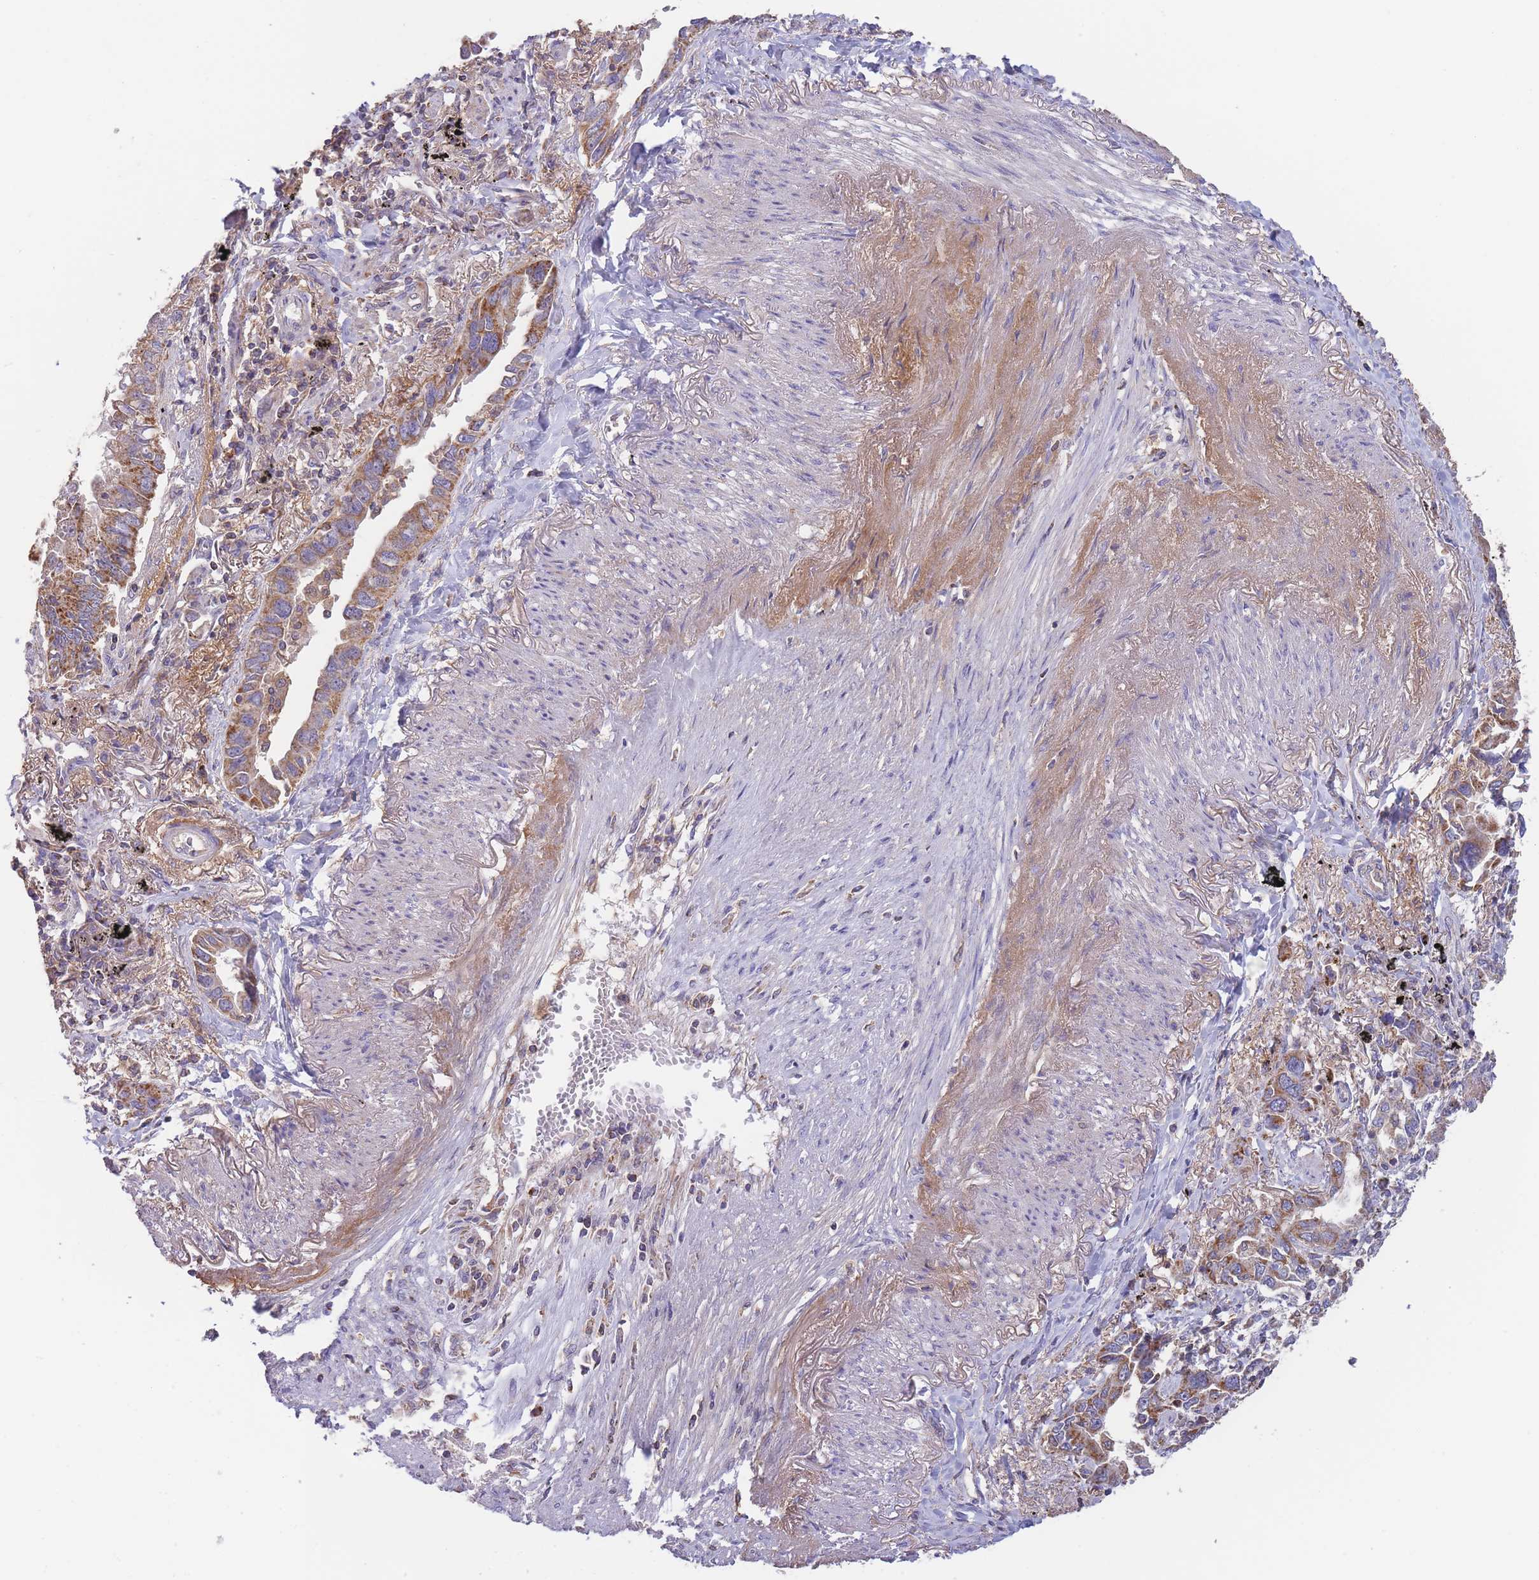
{"staining": {"intensity": "moderate", "quantity": "25%-75%", "location": "cytoplasmic/membranous"}, "tissue": "lung cancer", "cell_type": "Tumor cells", "image_type": "cancer", "snomed": [{"axis": "morphology", "description": "Adenocarcinoma, NOS"}, {"axis": "topography", "description": "Lung"}], "caption": "High-power microscopy captured an immunohistochemistry histopathology image of lung cancer (adenocarcinoma), revealing moderate cytoplasmic/membranous staining in approximately 25%-75% of tumor cells. (IHC, brightfield microscopy, high magnification).", "gene": "SLC25A42", "patient": {"sex": "male", "age": 67}}